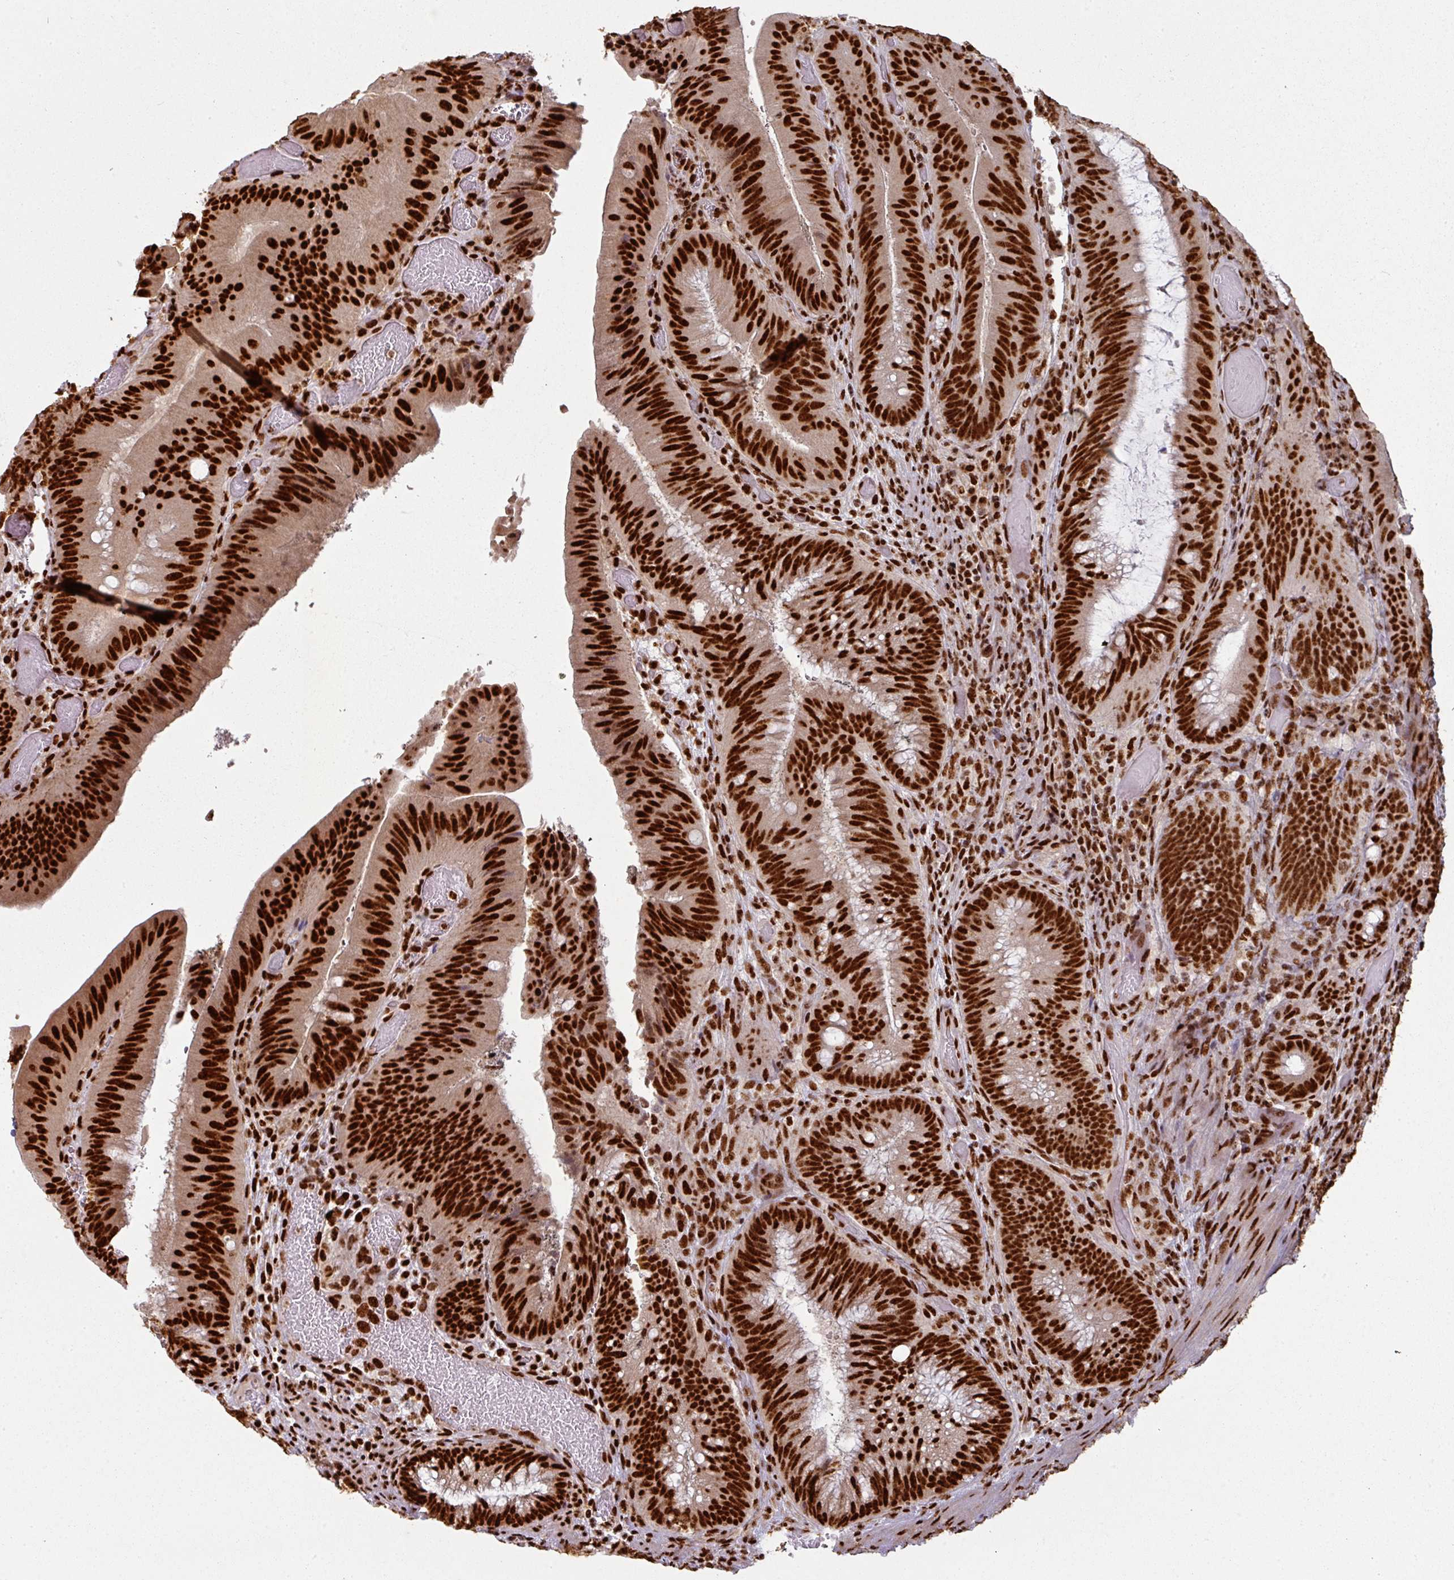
{"staining": {"intensity": "strong", "quantity": ">75%", "location": "nuclear"}, "tissue": "colorectal cancer", "cell_type": "Tumor cells", "image_type": "cancer", "snomed": [{"axis": "morphology", "description": "Adenocarcinoma, NOS"}, {"axis": "topography", "description": "Colon"}], "caption": "The histopathology image shows staining of colorectal cancer, revealing strong nuclear protein staining (brown color) within tumor cells. The staining was performed using DAB to visualize the protein expression in brown, while the nuclei were stained in blue with hematoxylin (Magnification: 20x).", "gene": "SIK3", "patient": {"sex": "female", "age": 43}}